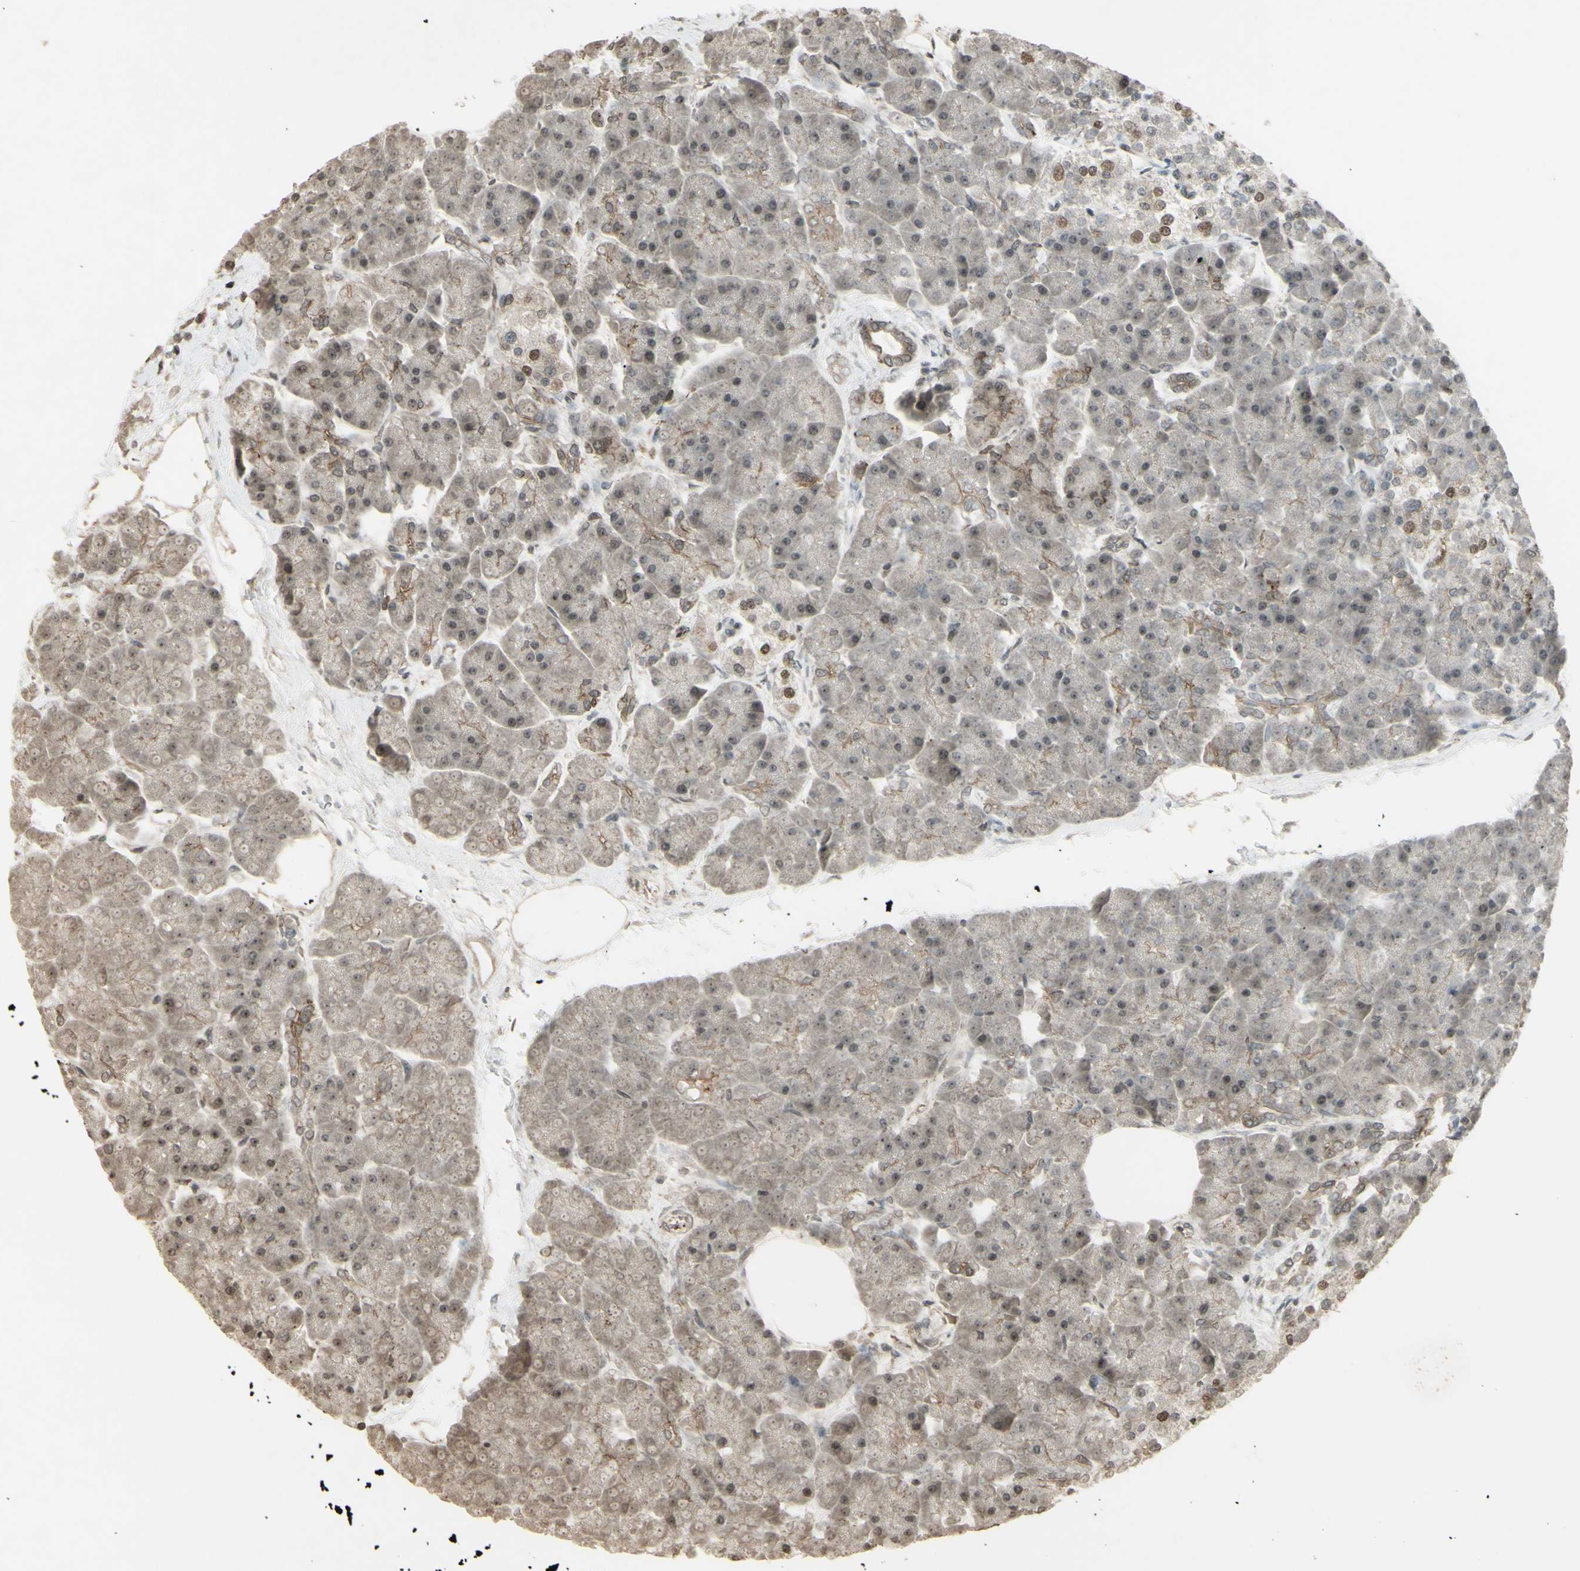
{"staining": {"intensity": "weak", "quantity": ">75%", "location": "cytoplasmic/membranous"}, "tissue": "pancreas", "cell_type": "Exocrine glandular cells", "image_type": "normal", "snomed": [{"axis": "morphology", "description": "Normal tissue, NOS"}, {"axis": "topography", "description": "Pancreas"}], "caption": "Immunohistochemistry (IHC) micrograph of normal pancreas: pancreas stained using immunohistochemistry shows low levels of weak protein expression localized specifically in the cytoplasmic/membranous of exocrine glandular cells, appearing as a cytoplasmic/membranous brown color.", "gene": "BLNK", "patient": {"sex": "female", "age": 70}}